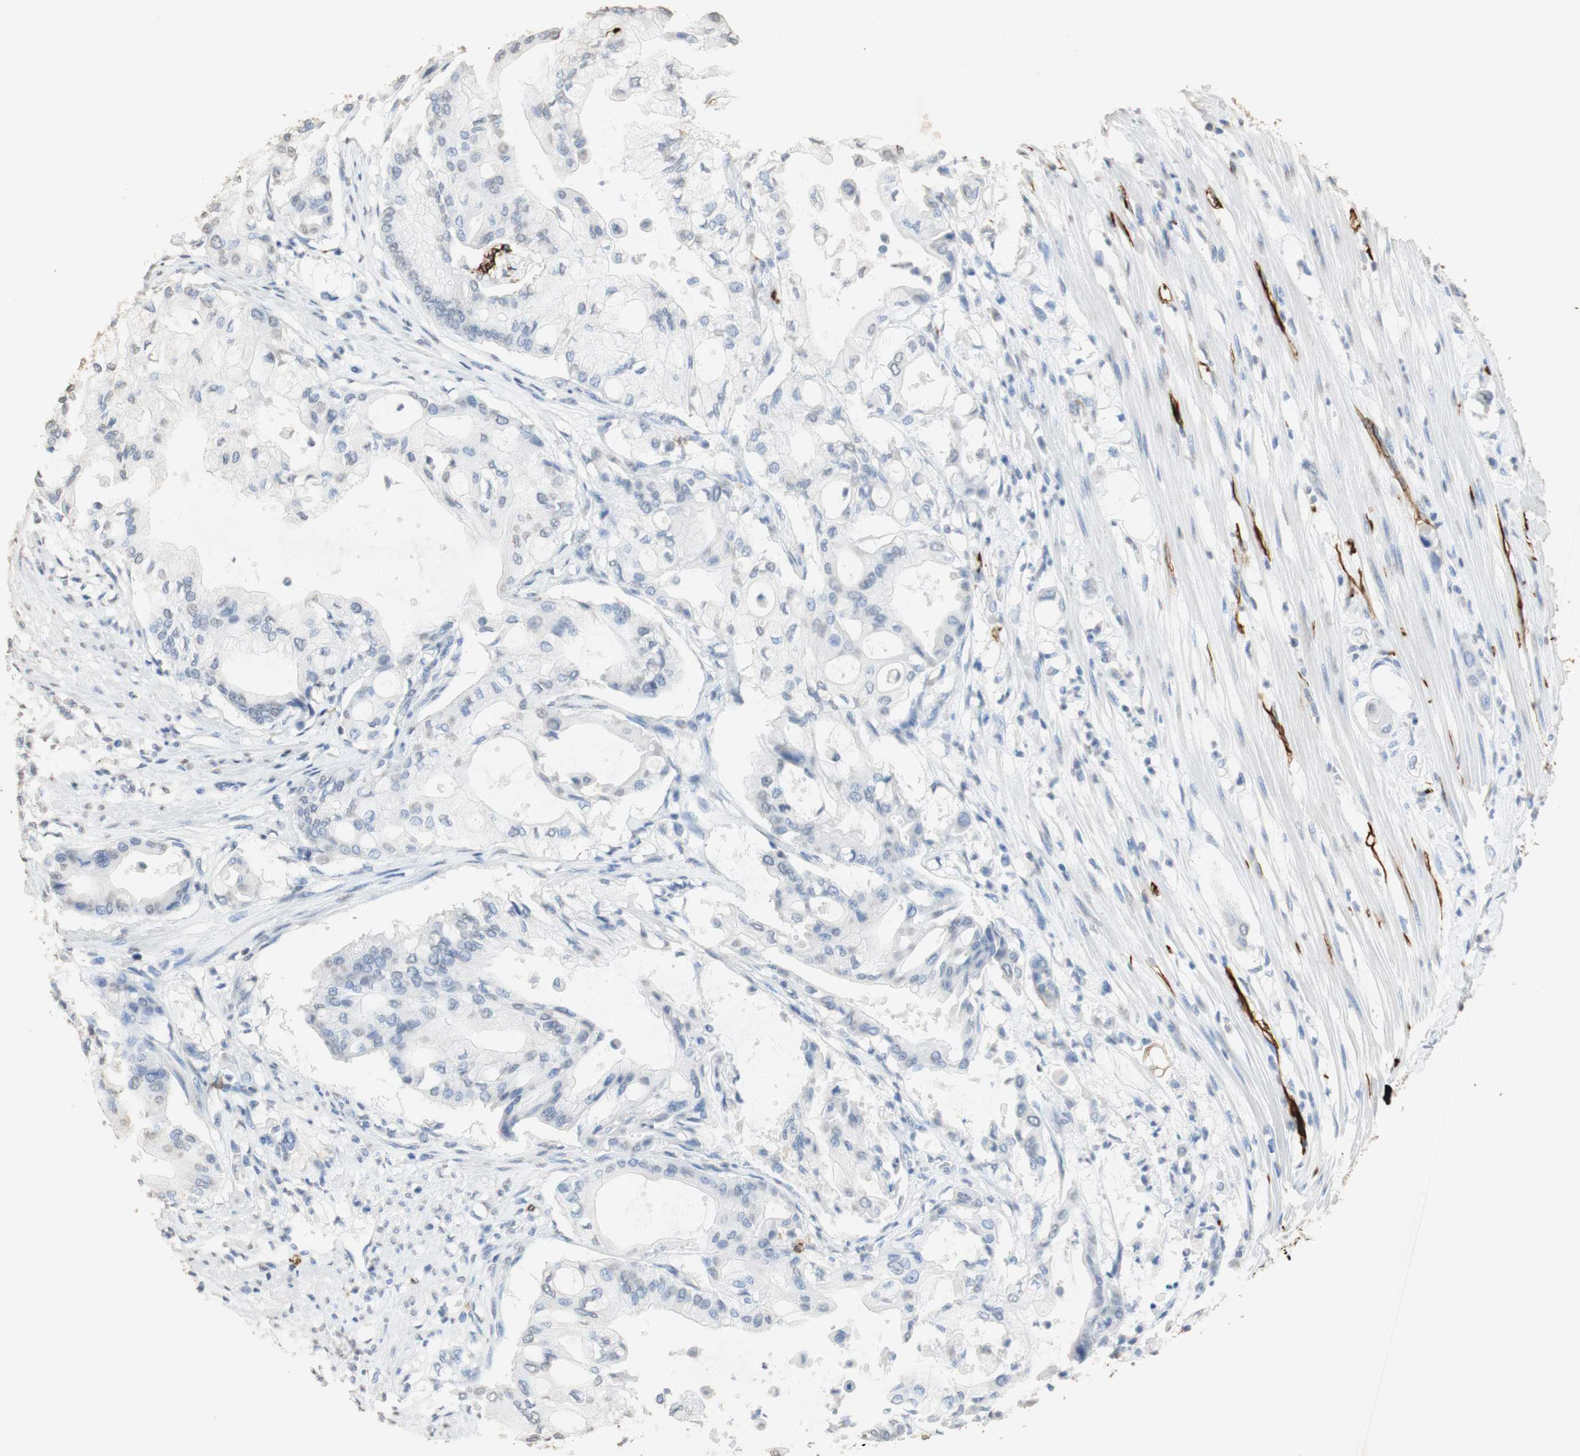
{"staining": {"intensity": "negative", "quantity": "none", "location": "none"}, "tissue": "pancreatic cancer", "cell_type": "Tumor cells", "image_type": "cancer", "snomed": [{"axis": "morphology", "description": "Adenocarcinoma, NOS"}, {"axis": "morphology", "description": "Adenocarcinoma, metastatic, NOS"}, {"axis": "topography", "description": "Lymph node"}, {"axis": "topography", "description": "Pancreas"}, {"axis": "topography", "description": "Duodenum"}], "caption": "IHC of metastatic adenocarcinoma (pancreatic) exhibits no expression in tumor cells.", "gene": "L1CAM", "patient": {"sex": "female", "age": 64}}